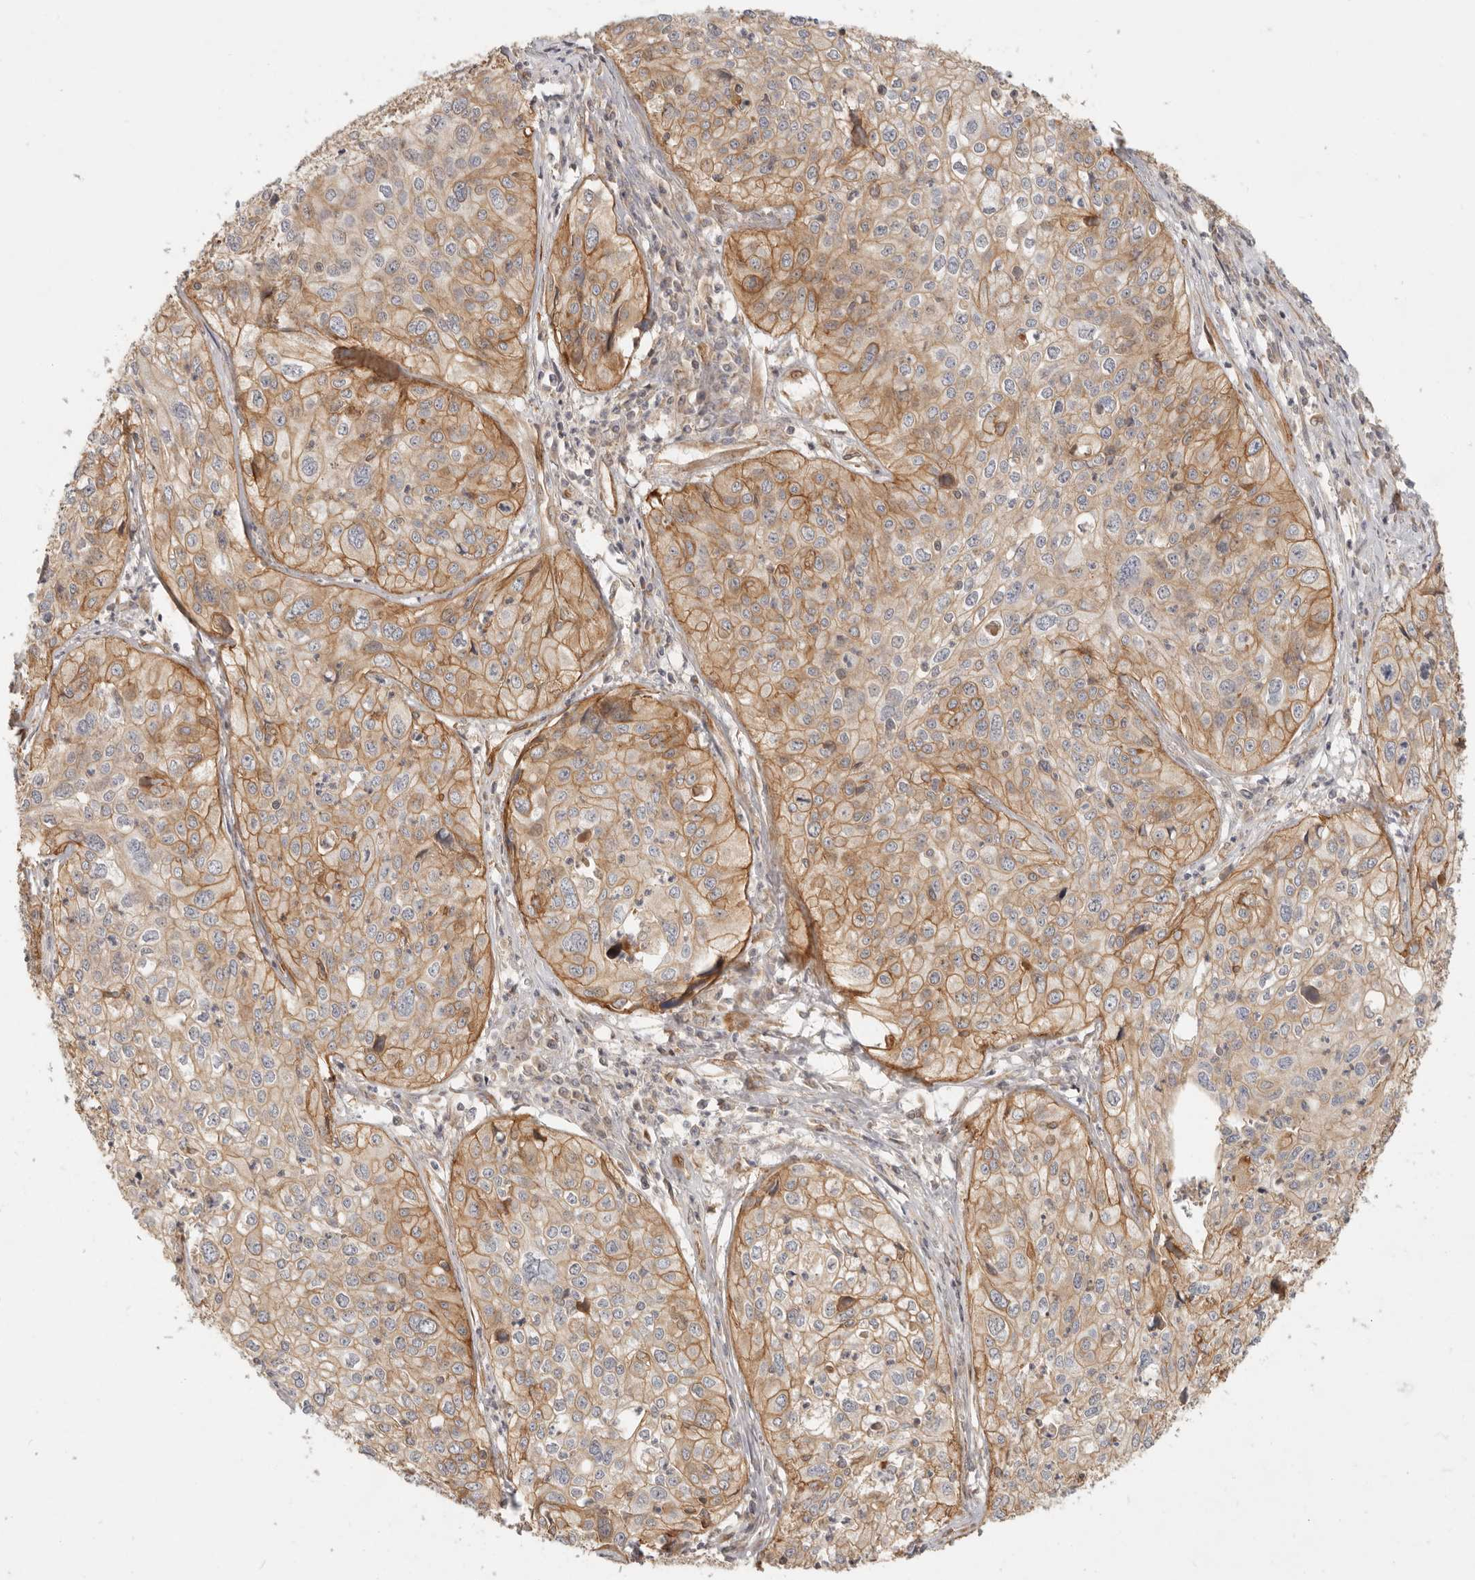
{"staining": {"intensity": "moderate", "quantity": "25%-75%", "location": "cytoplasmic/membranous"}, "tissue": "cervical cancer", "cell_type": "Tumor cells", "image_type": "cancer", "snomed": [{"axis": "morphology", "description": "Squamous cell carcinoma, NOS"}, {"axis": "topography", "description": "Cervix"}], "caption": "Approximately 25%-75% of tumor cells in cervical cancer (squamous cell carcinoma) show moderate cytoplasmic/membranous protein staining as visualized by brown immunohistochemical staining.", "gene": "UFSP1", "patient": {"sex": "female", "age": 31}}